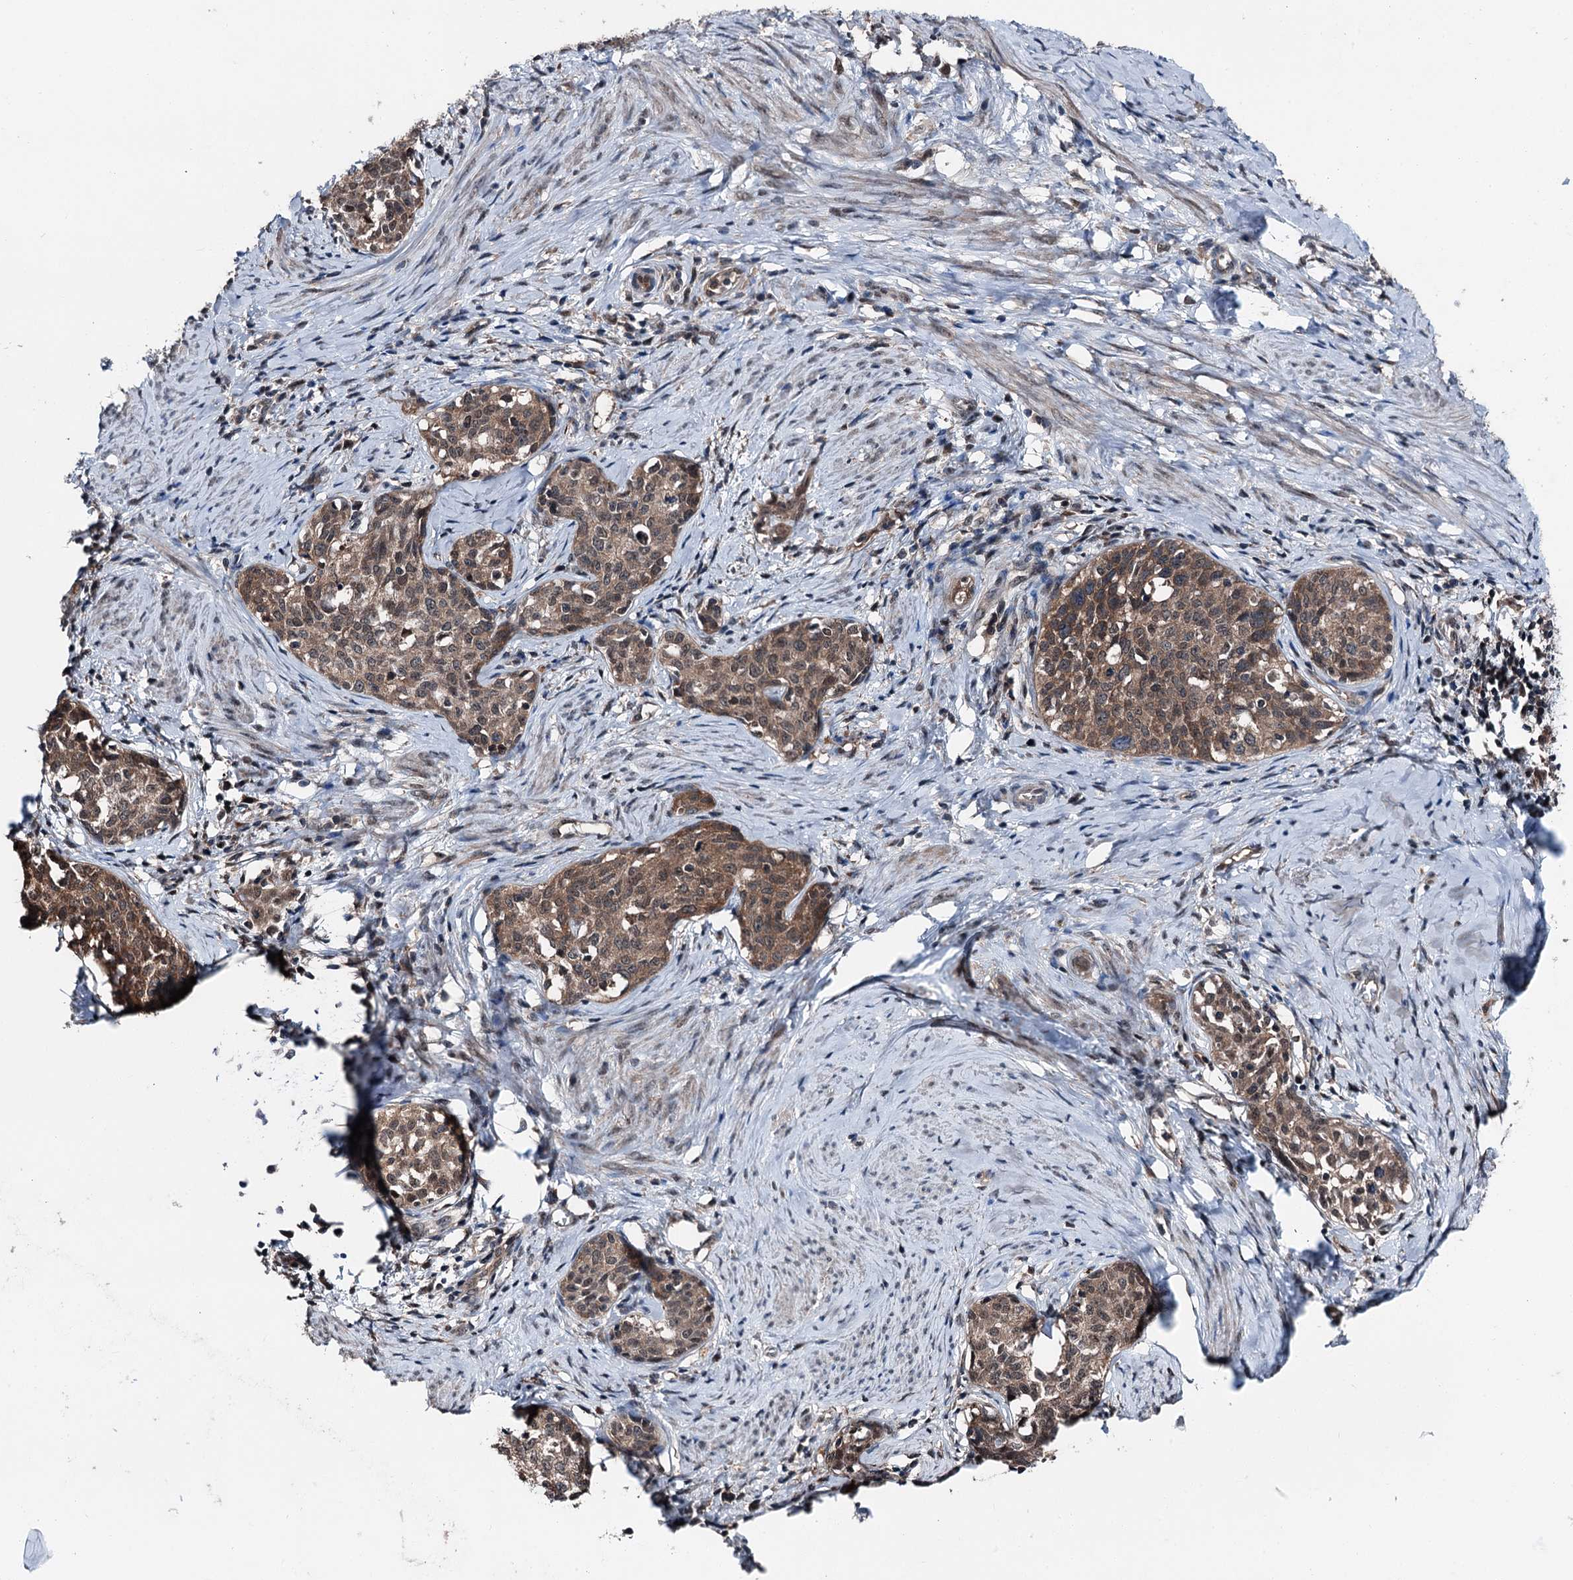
{"staining": {"intensity": "moderate", "quantity": ">75%", "location": "cytoplasmic/membranous,nuclear"}, "tissue": "cervical cancer", "cell_type": "Tumor cells", "image_type": "cancer", "snomed": [{"axis": "morphology", "description": "Squamous cell carcinoma, NOS"}, {"axis": "morphology", "description": "Adenocarcinoma, NOS"}, {"axis": "topography", "description": "Cervix"}], "caption": "Immunohistochemical staining of cervical cancer exhibits medium levels of moderate cytoplasmic/membranous and nuclear staining in about >75% of tumor cells. (DAB (3,3'-diaminobenzidine) = brown stain, brightfield microscopy at high magnification).", "gene": "PSMD13", "patient": {"sex": "female", "age": 52}}